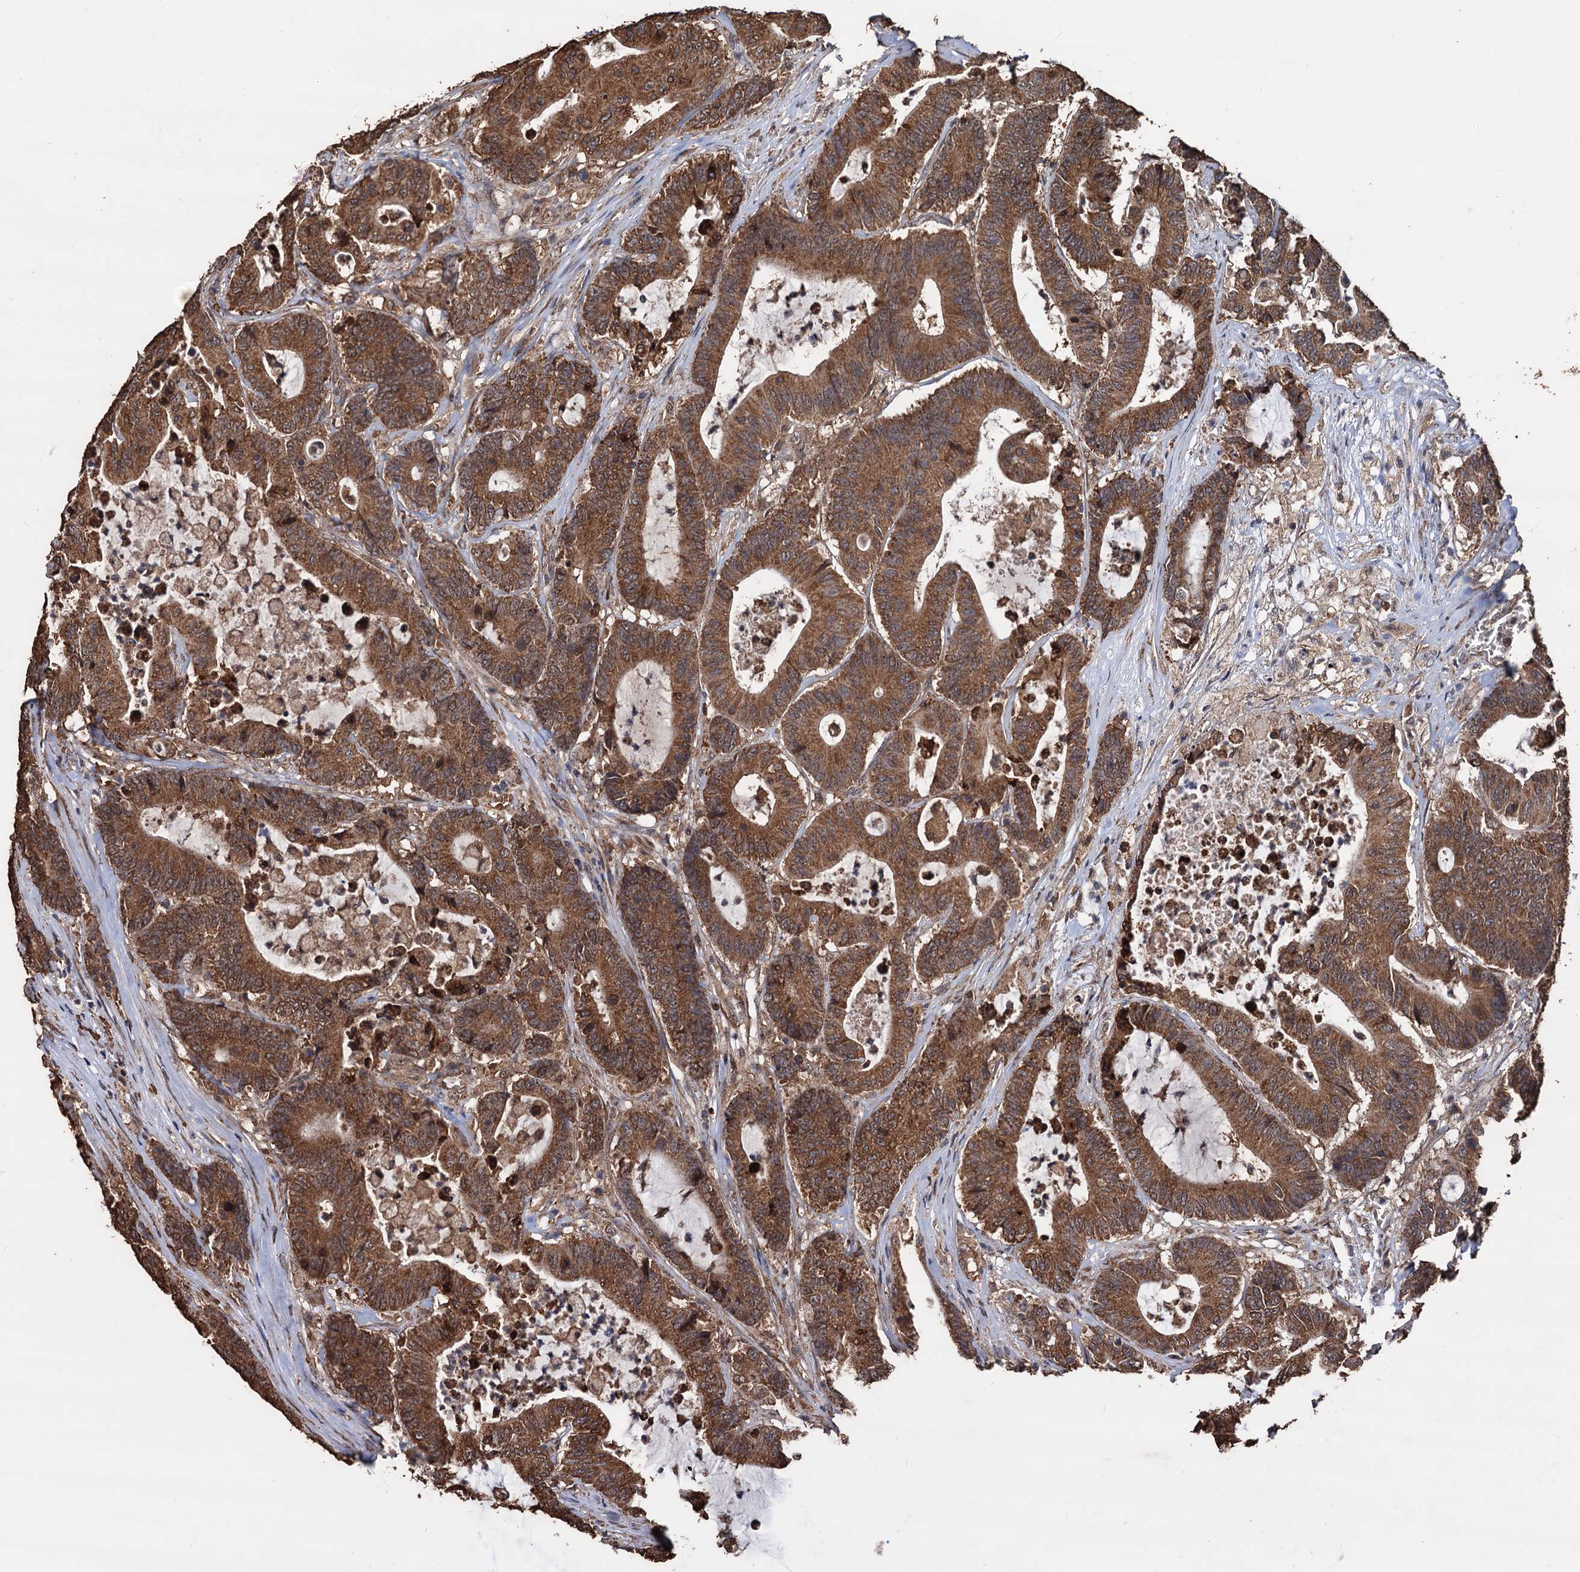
{"staining": {"intensity": "moderate", "quantity": ">75%", "location": "cytoplasmic/membranous"}, "tissue": "colorectal cancer", "cell_type": "Tumor cells", "image_type": "cancer", "snomed": [{"axis": "morphology", "description": "Adenocarcinoma, NOS"}, {"axis": "topography", "description": "Colon"}], "caption": "Tumor cells display moderate cytoplasmic/membranous staining in approximately >75% of cells in colorectal cancer (adenocarcinoma).", "gene": "TBC1D12", "patient": {"sex": "female", "age": 84}}